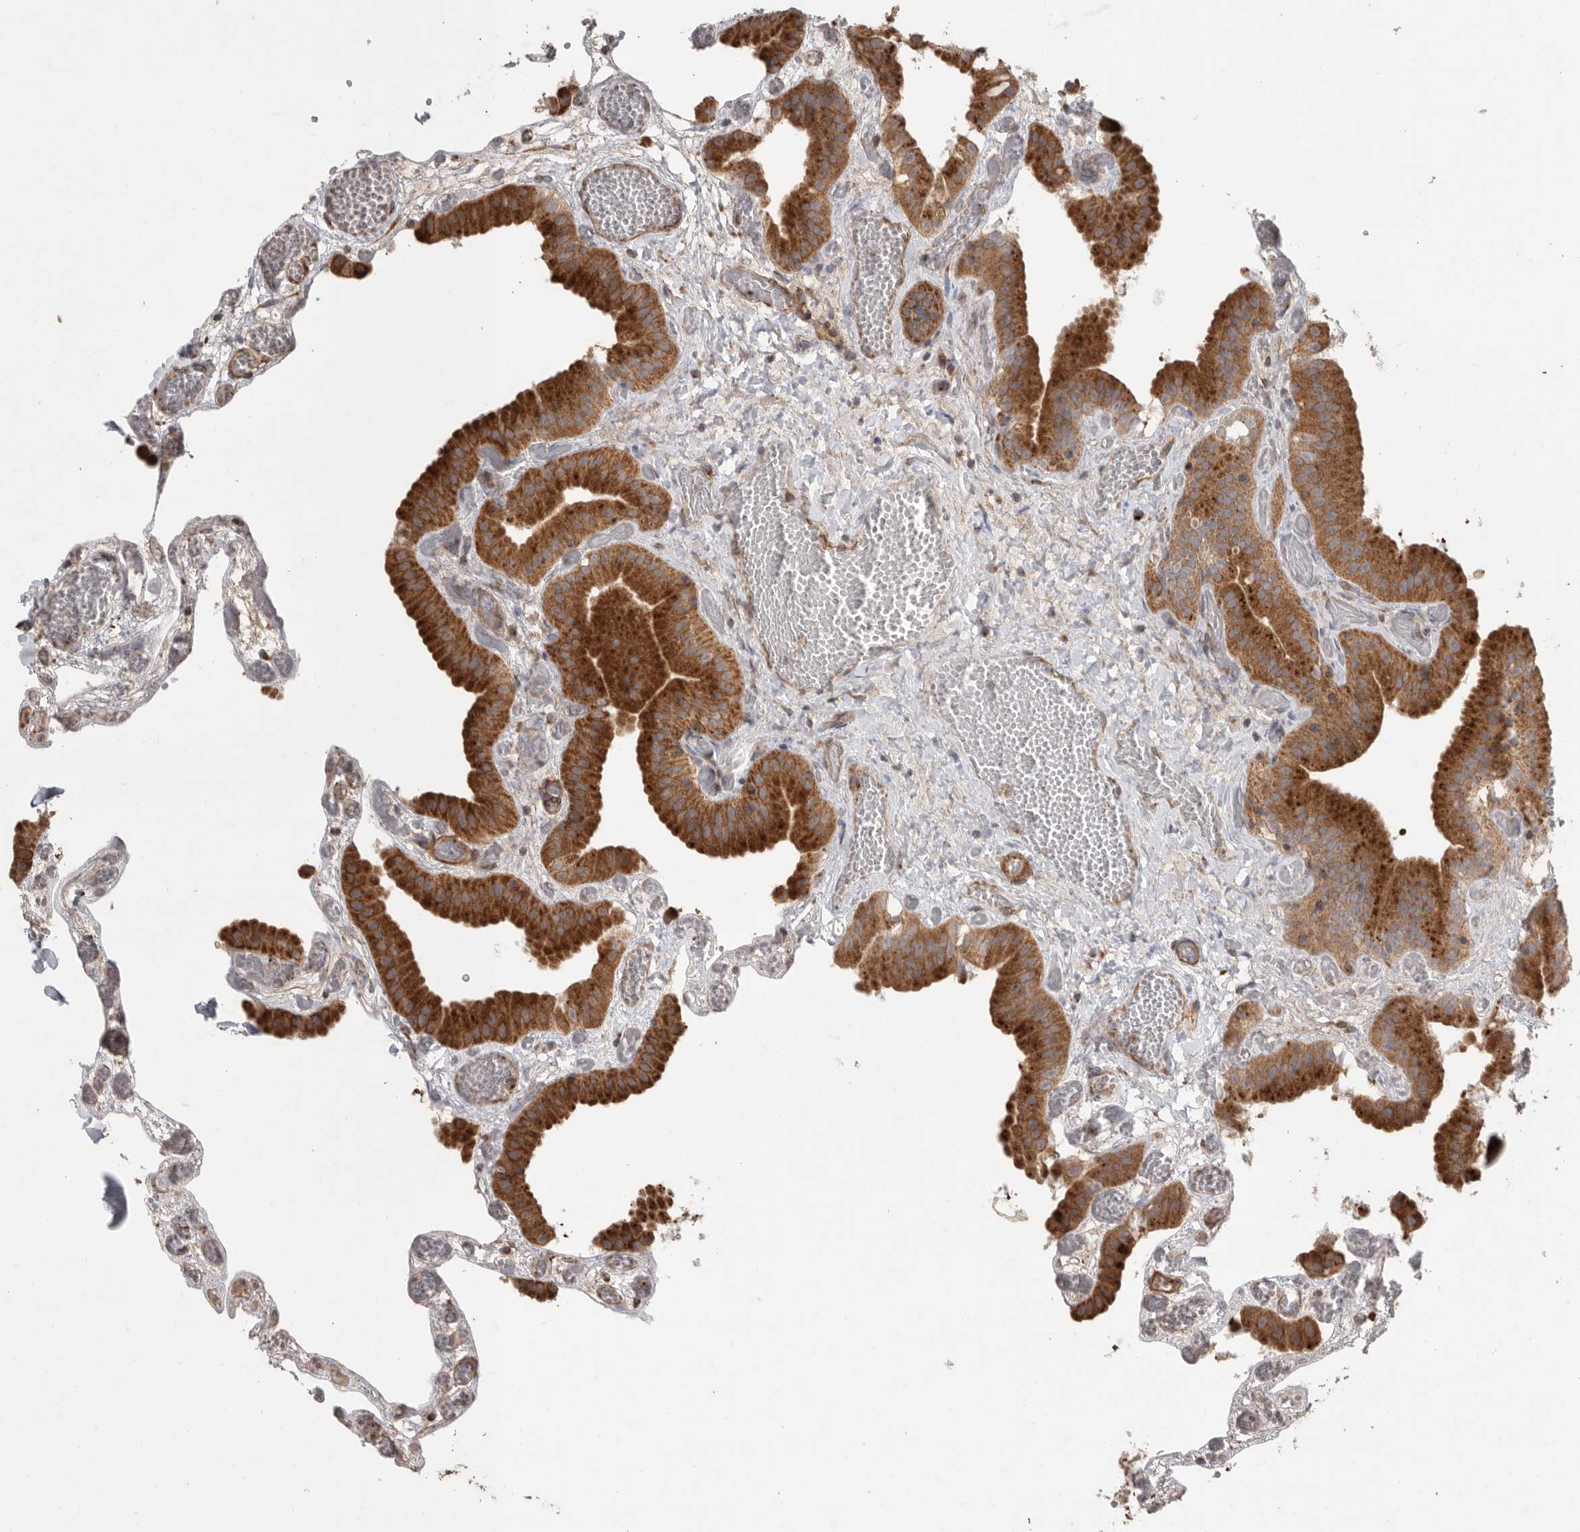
{"staining": {"intensity": "strong", "quantity": ">75%", "location": "cytoplasmic/membranous"}, "tissue": "gallbladder", "cell_type": "Glandular cells", "image_type": "normal", "snomed": [{"axis": "morphology", "description": "Normal tissue, NOS"}, {"axis": "topography", "description": "Gallbladder"}], "caption": "Protein expression analysis of normal gallbladder exhibits strong cytoplasmic/membranous expression in approximately >75% of glandular cells.", "gene": "PODXL2", "patient": {"sex": "female", "age": 64}}